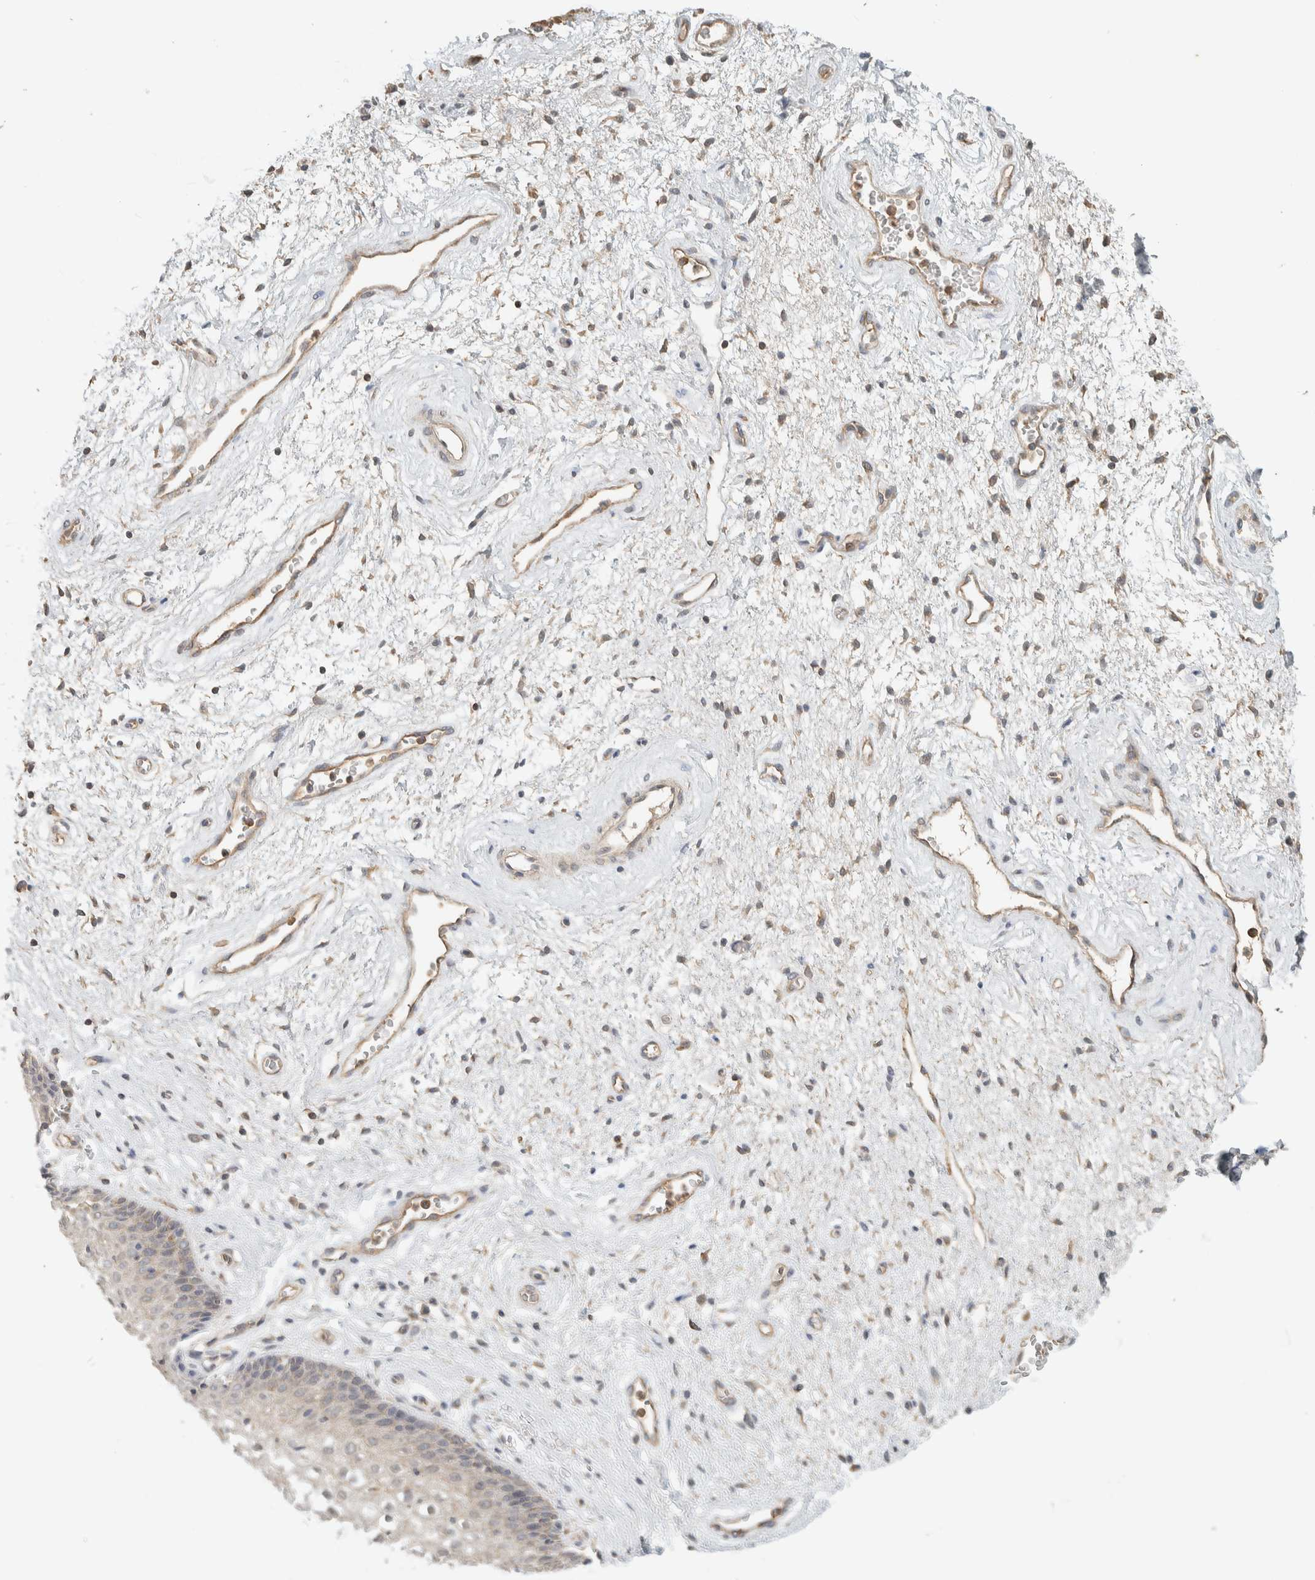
{"staining": {"intensity": "weak", "quantity": "25%-75%", "location": "cytoplasmic/membranous"}, "tissue": "vagina", "cell_type": "Squamous epithelial cells", "image_type": "normal", "snomed": [{"axis": "morphology", "description": "Normal tissue, NOS"}, {"axis": "topography", "description": "Vagina"}], "caption": "This micrograph shows benign vagina stained with immunohistochemistry to label a protein in brown. The cytoplasmic/membranous of squamous epithelial cells show weak positivity for the protein. Nuclei are counter-stained blue.", "gene": "RAB11FIP1", "patient": {"sex": "female", "age": 34}}